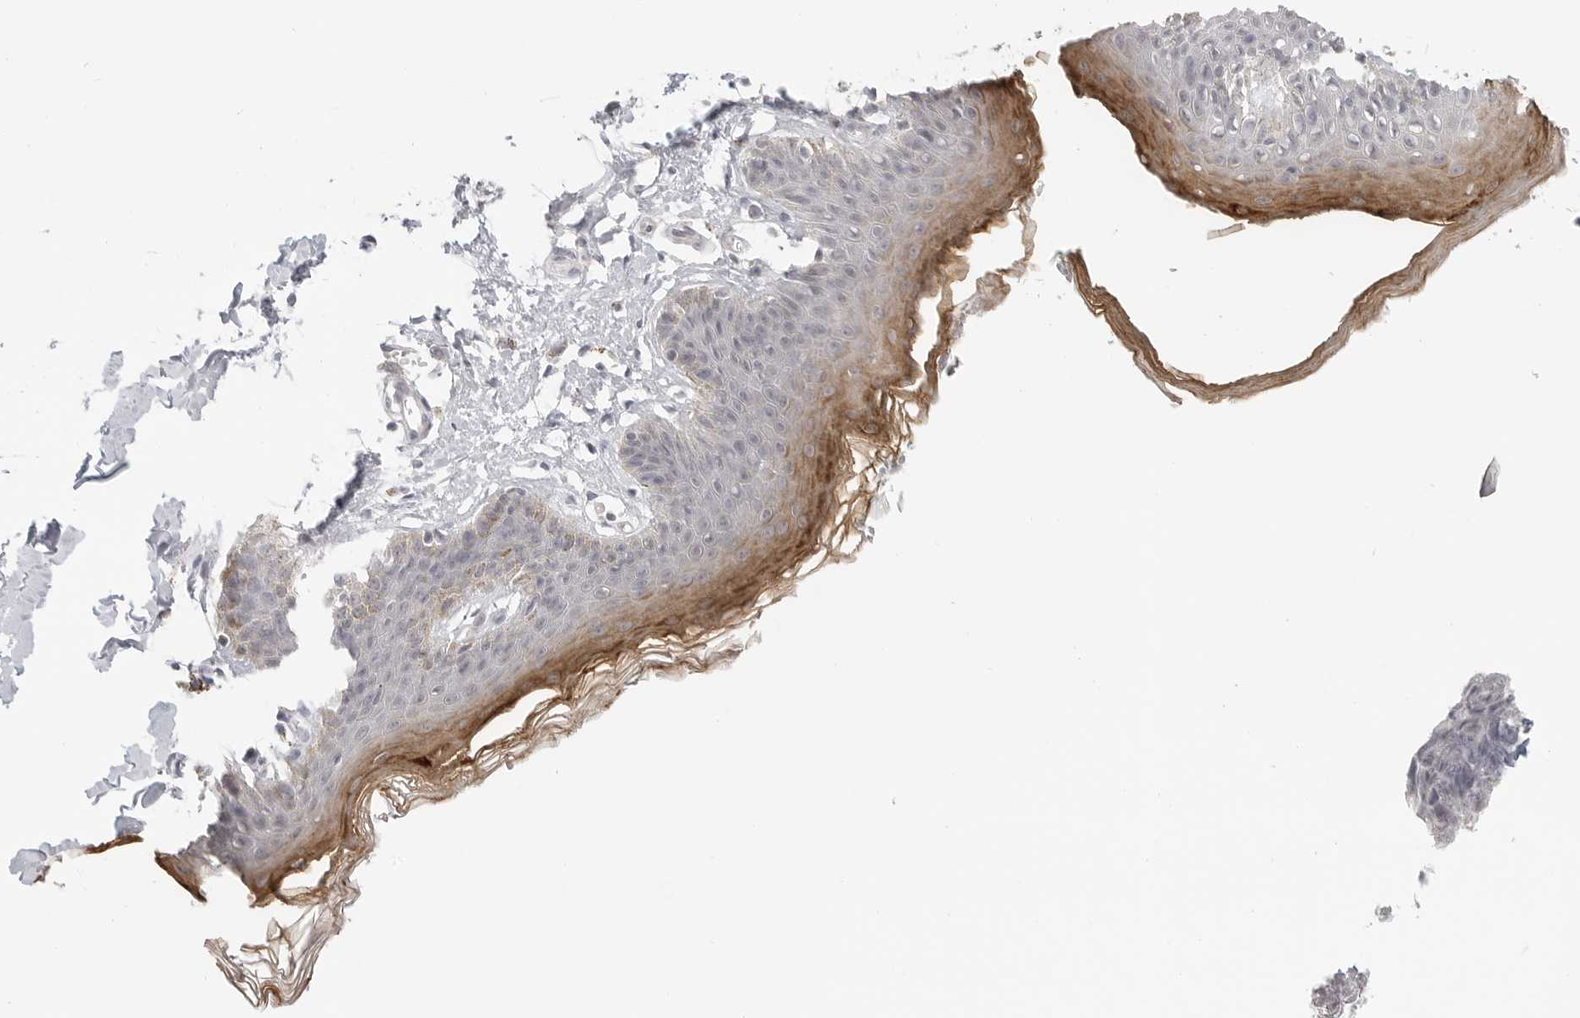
{"staining": {"intensity": "moderate", "quantity": "<25%", "location": "cytoplasmic/membranous"}, "tissue": "skin", "cell_type": "Epidermal cells", "image_type": "normal", "snomed": [{"axis": "morphology", "description": "Normal tissue, NOS"}, {"axis": "topography", "description": "Vulva"}], "caption": "Immunohistochemical staining of benign human skin reveals low levels of moderate cytoplasmic/membranous expression in about <25% of epidermal cells.", "gene": "KLK11", "patient": {"sex": "female", "age": 66}}